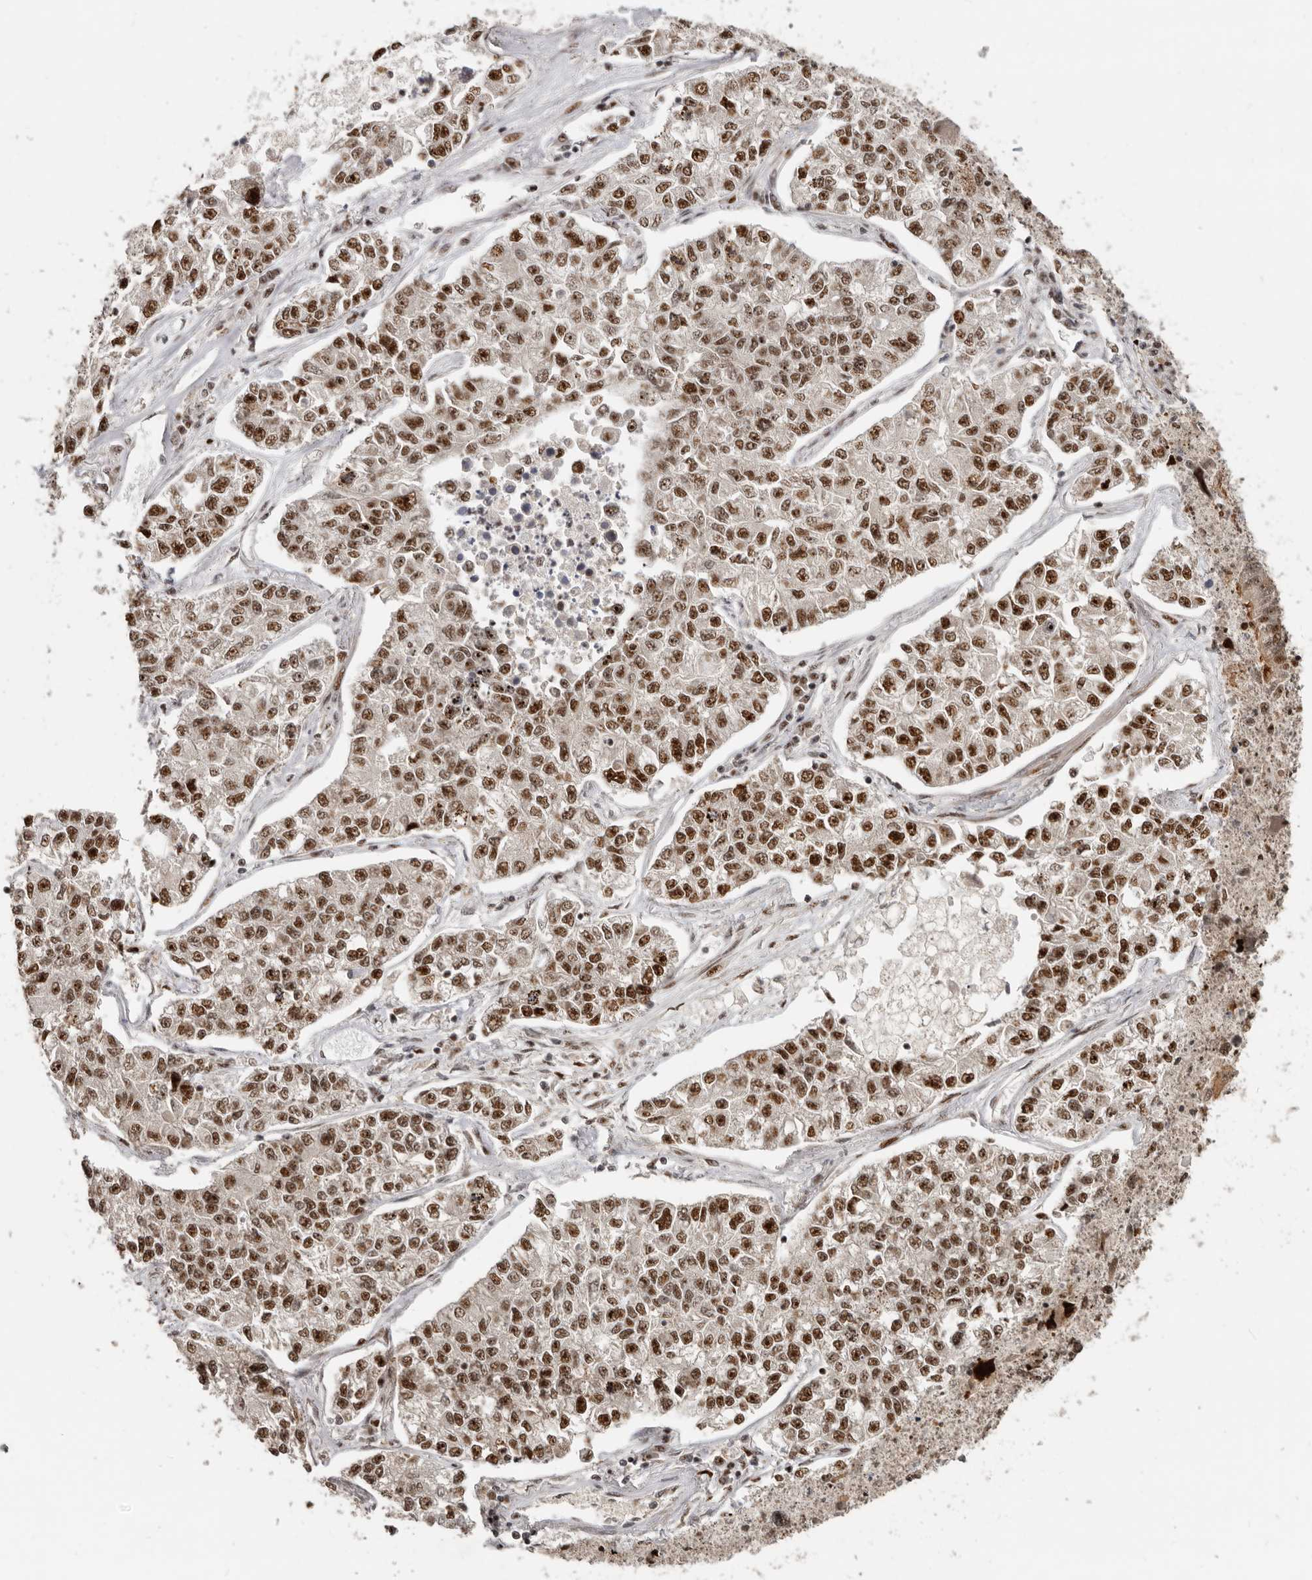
{"staining": {"intensity": "moderate", "quantity": ">75%", "location": "nuclear"}, "tissue": "lung cancer", "cell_type": "Tumor cells", "image_type": "cancer", "snomed": [{"axis": "morphology", "description": "Adenocarcinoma, NOS"}, {"axis": "topography", "description": "Lung"}], "caption": "A micrograph showing moderate nuclear positivity in approximately >75% of tumor cells in lung cancer, as visualized by brown immunohistochemical staining.", "gene": "GPBP1L1", "patient": {"sex": "male", "age": 49}}